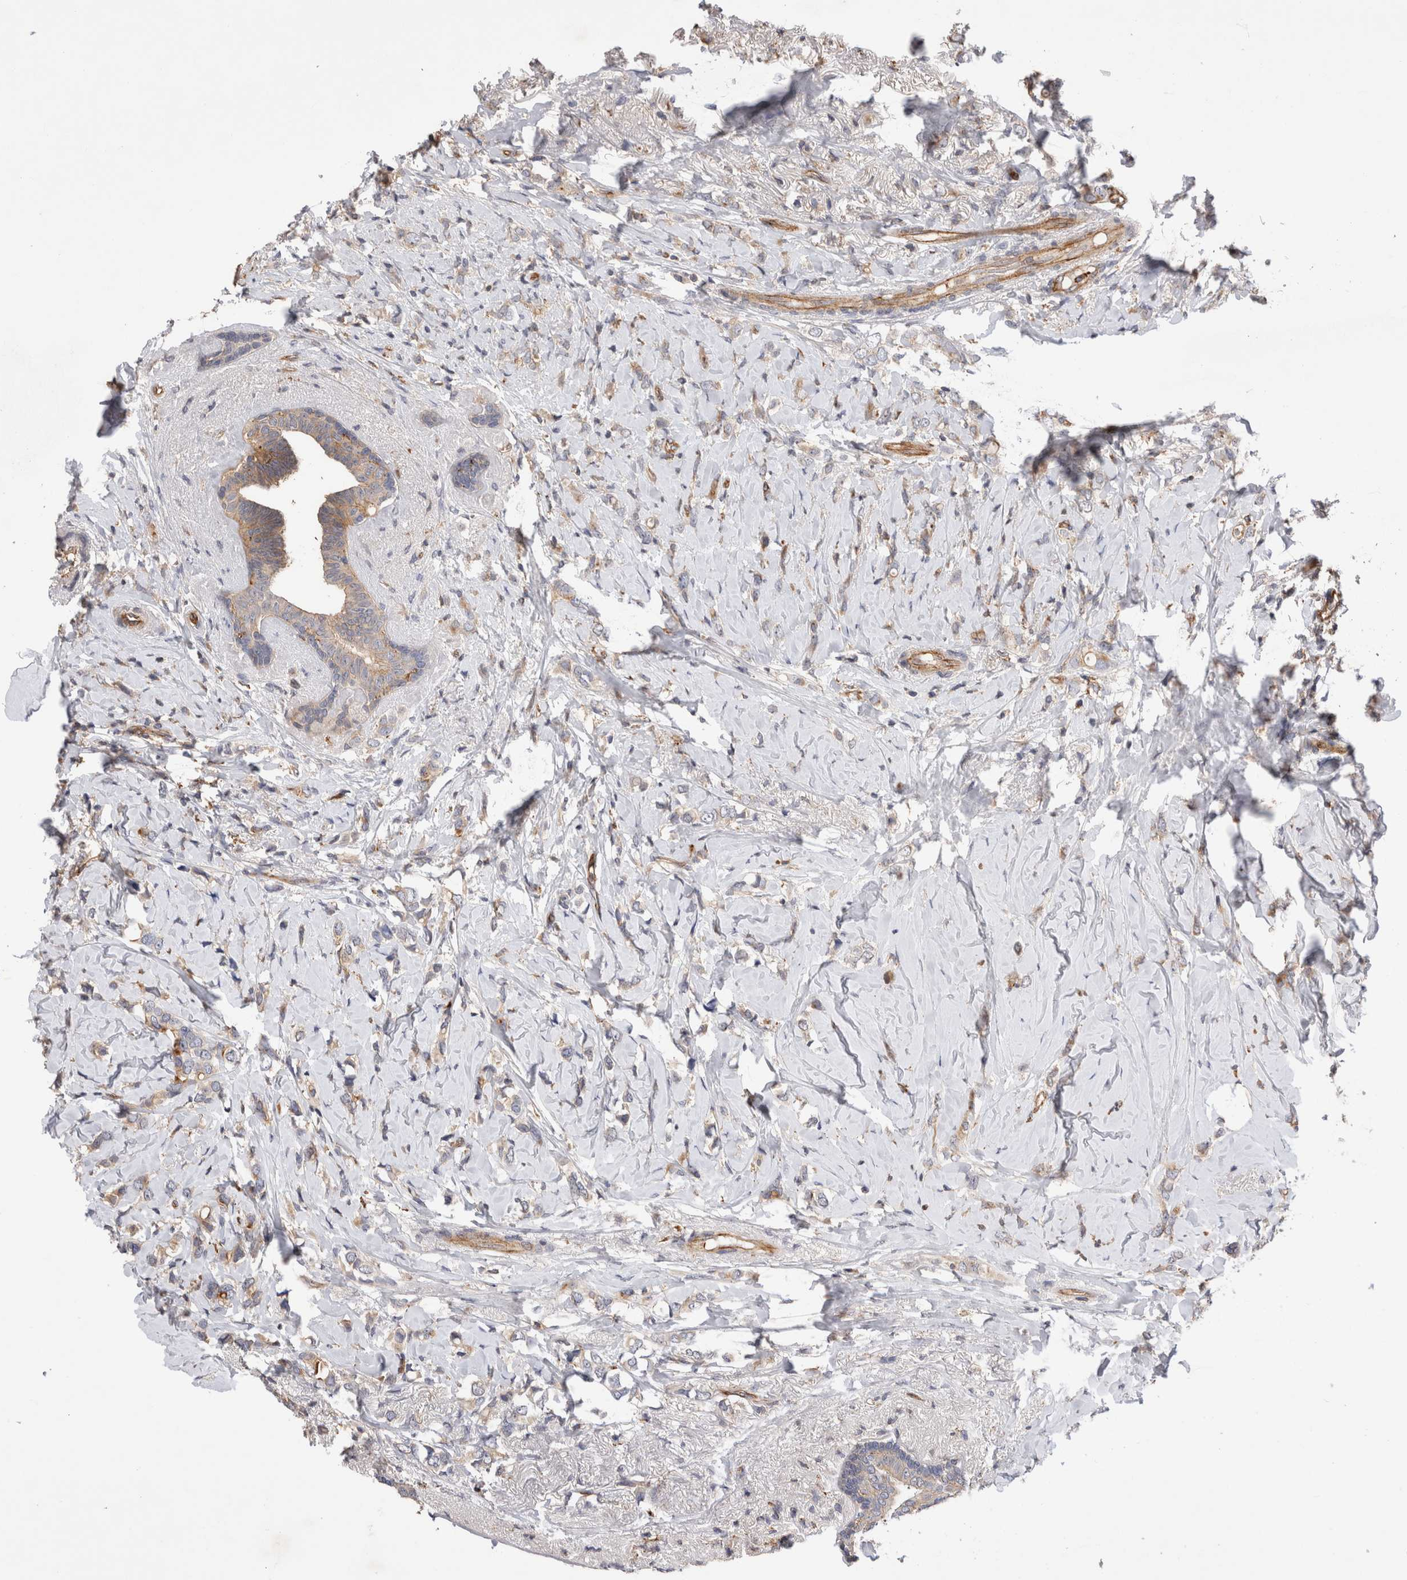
{"staining": {"intensity": "weak", "quantity": "<25%", "location": "cytoplasmic/membranous"}, "tissue": "breast cancer", "cell_type": "Tumor cells", "image_type": "cancer", "snomed": [{"axis": "morphology", "description": "Normal tissue, NOS"}, {"axis": "morphology", "description": "Lobular carcinoma"}, {"axis": "topography", "description": "Breast"}], "caption": "Tumor cells show no significant protein expression in breast cancer (lobular carcinoma). (Brightfield microscopy of DAB IHC at high magnification).", "gene": "BNIP2", "patient": {"sex": "female", "age": 47}}